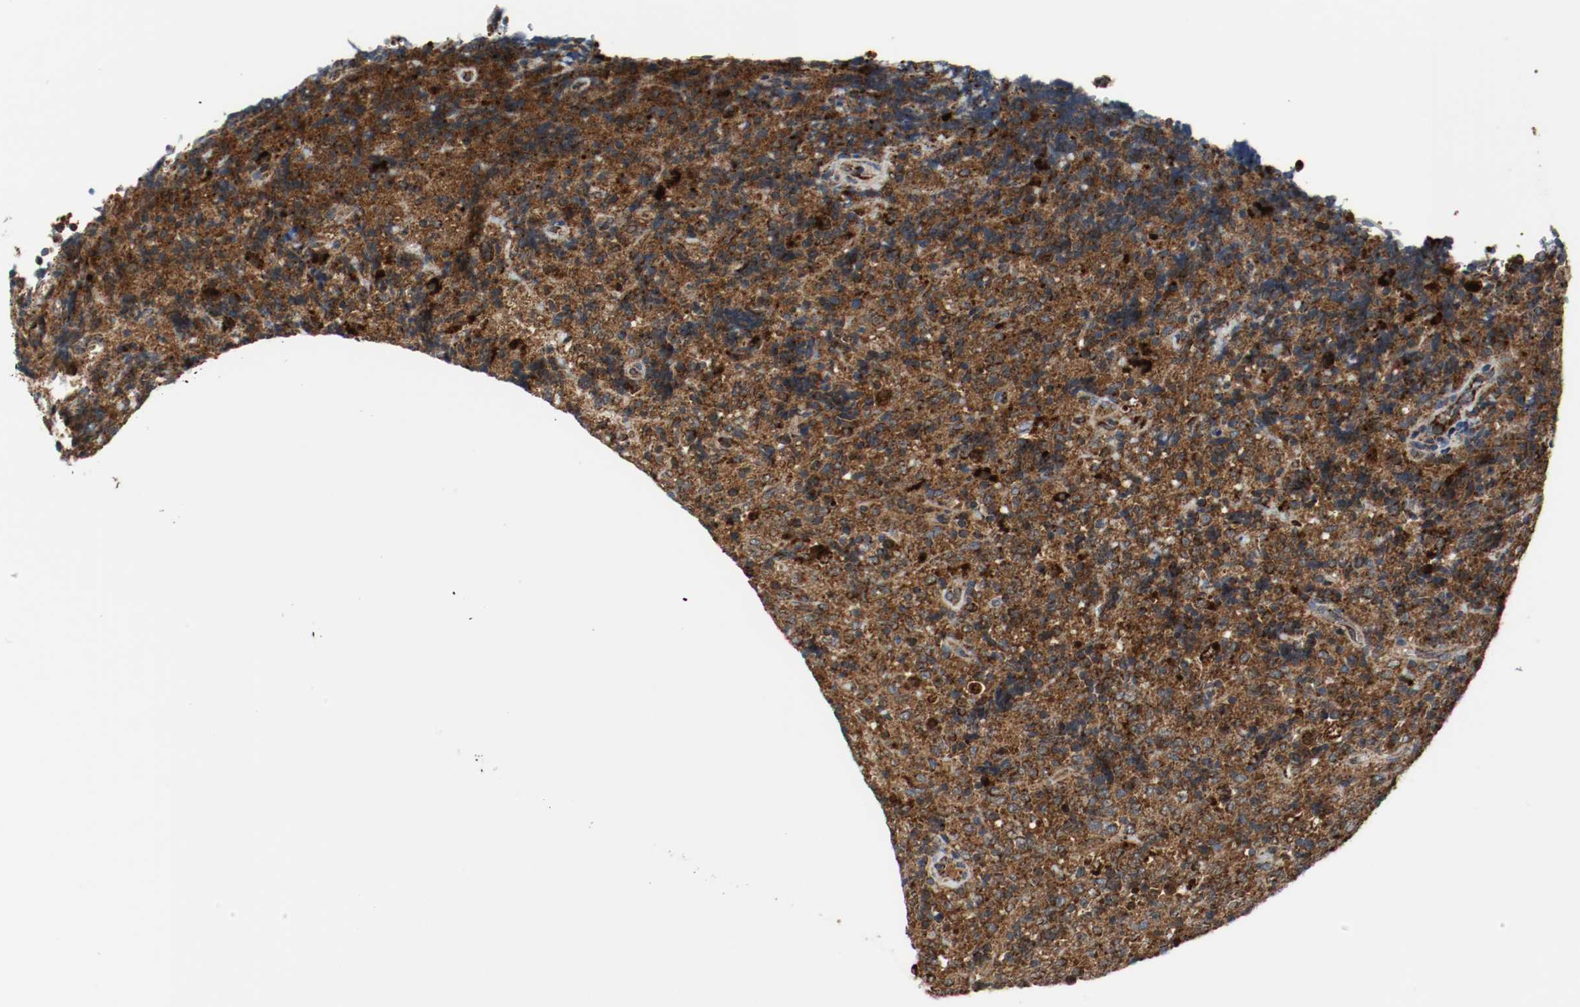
{"staining": {"intensity": "strong", "quantity": ">75%", "location": "cytoplasmic/membranous"}, "tissue": "lymphoma", "cell_type": "Tumor cells", "image_type": "cancer", "snomed": [{"axis": "morphology", "description": "Malignant lymphoma, non-Hodgkin's type, High grade"}, {"axis": "topography", "description": "Tonsil"}], "caption": "Protein expression analysis of human lymphoma reveals strong cytoplasmic/membranous positivity in about >75% of tumor cells.", "gene": "TXNRD1", "patient": {"sex": "female", "age": 36}}